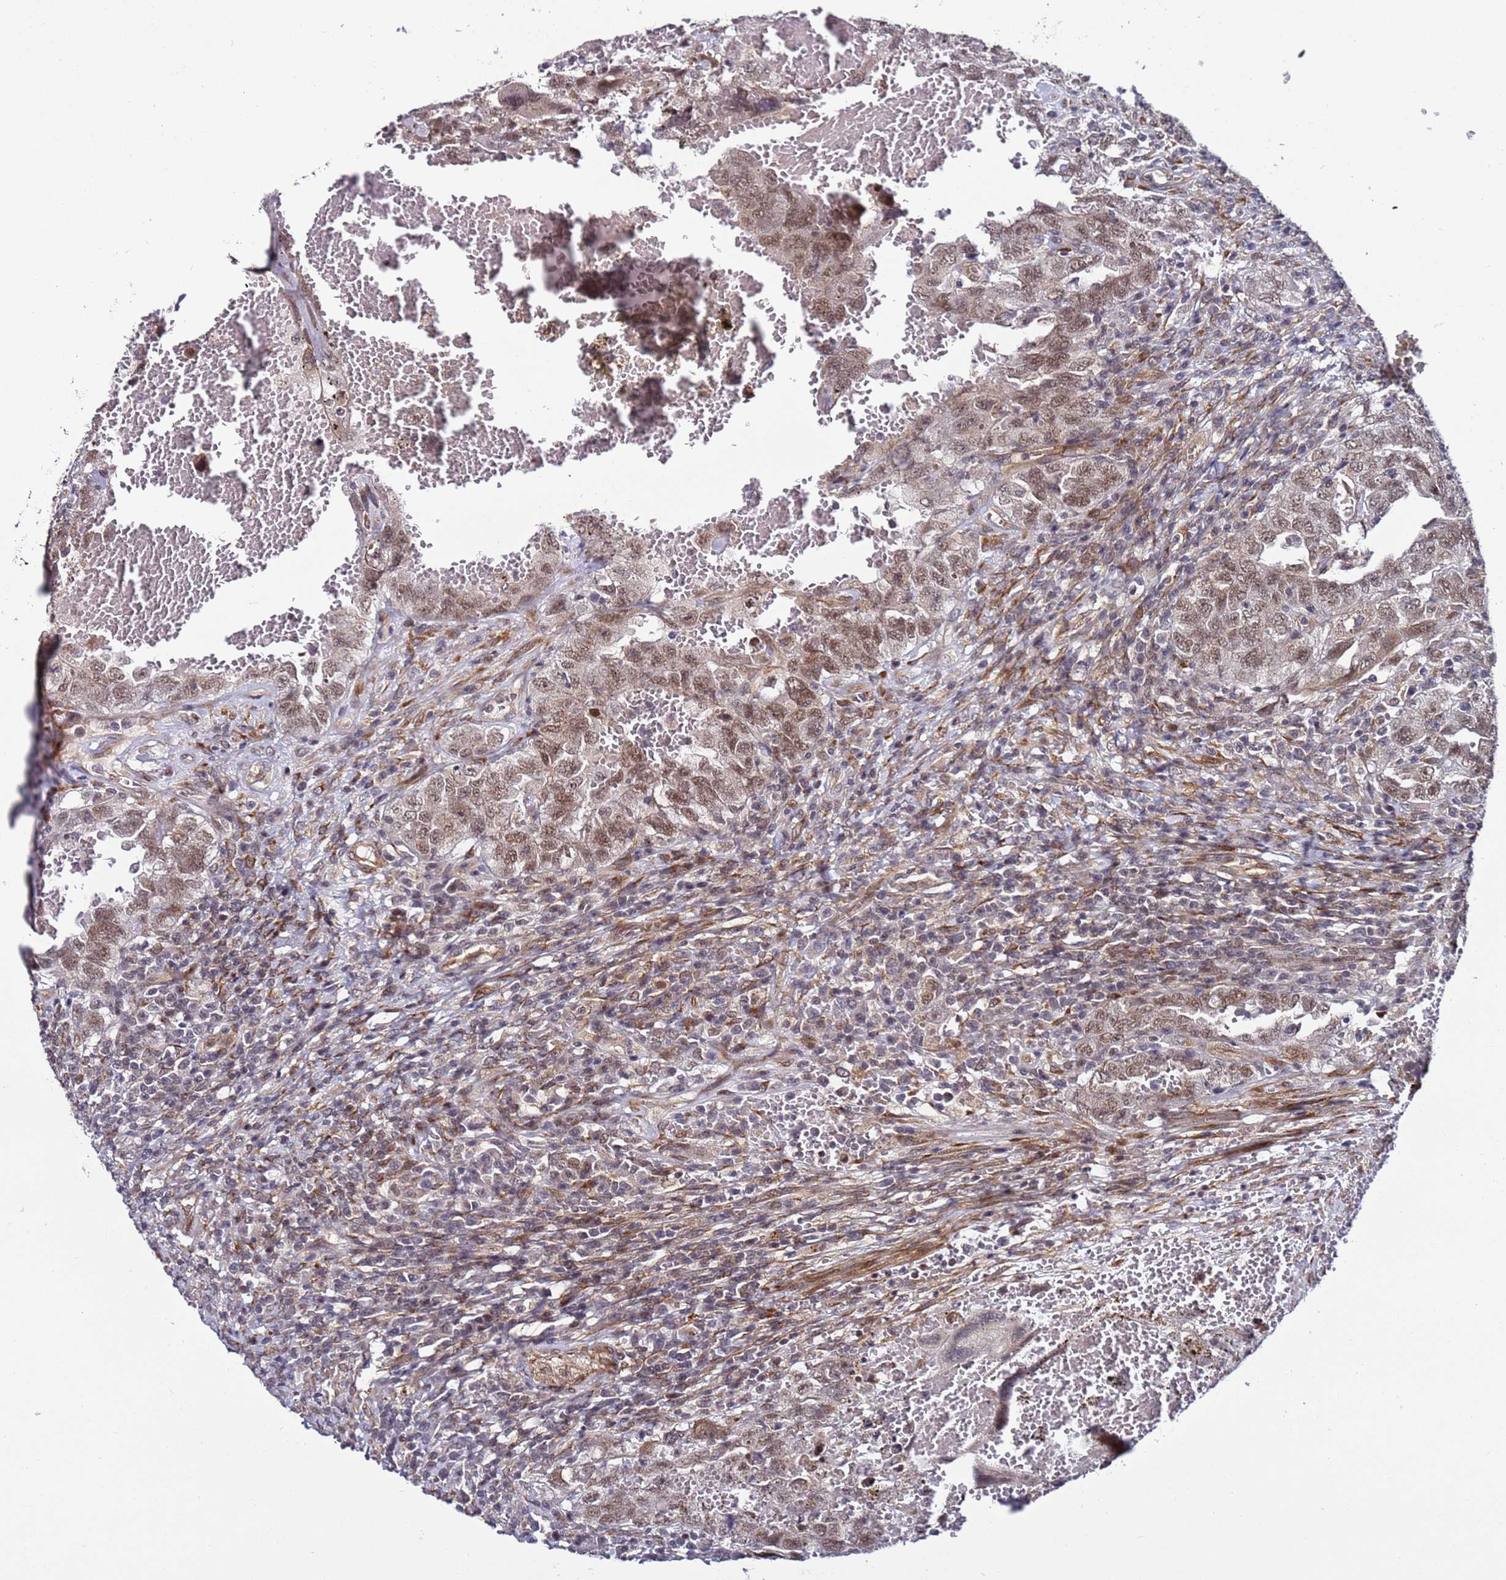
{"staining": {"intensity": "moderate", "quantity": ">75%", "location": "nuclear"}, "tissue": "testis cancer", "cell_type": "Tumor cells", "image_type": "cancer", "snomed": [{"axis": "morphology", "description": "Carcinoma, Embryonal, NOS"}, {"axis": "topography", "description": "Testis"}], "caption": "Embryonal carcinoma (testis) stained with DAB (3,3'-diaminobenzidine) immunohistochemistry displays medium levels of moderate nuclear staining in approximately >75% of tumor cells. (brown staining indicates protein expression, while blue staining denotes nuclei).", "gene": "POLR2D", "patient": {"sex": "male", "age": 26}}